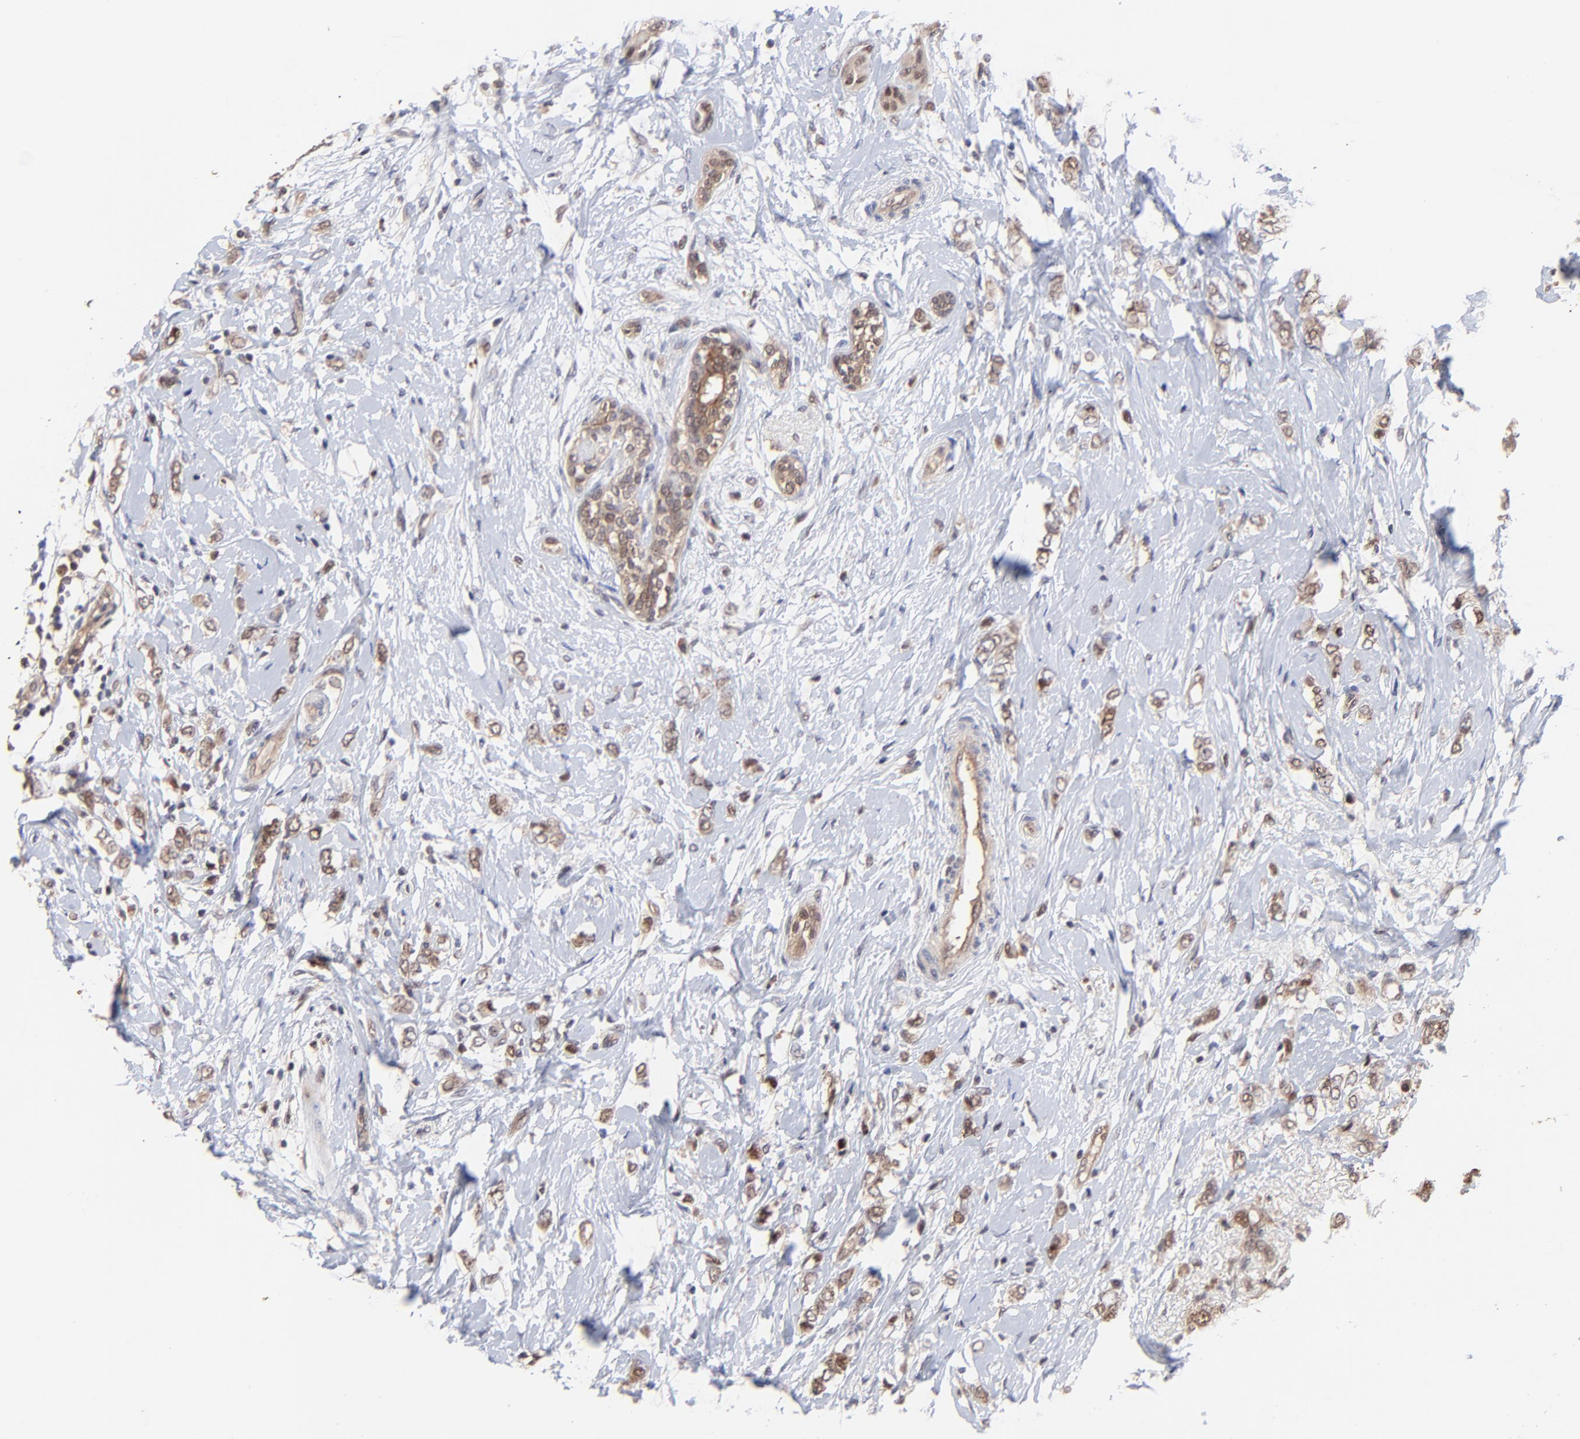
{"staining": {"intensity": "moderate", "quantity": ">75%", "location": "cytoplasmic/membranous,nuclear"}, "tissue": "breast cancer", "cell_type": "Tumor cells", "image_type": "cancer", "snomed": [{"axis": "morphology", "description": "Normal tissue, NOS"}, {"axis": "morphology", "description": "Lobular carcinoma"}, {"axis": "topography", "description": "Breast"}], "caption": "Immunohistochemistry (DAB) staining of human breast cancer (lobular carcinoma) displays moderate cytoplasmic/membranous and nuclear protein expression in approximately >75% of tumor cells.", "gene": "PSMA6", "patient": {"sex": "female", "age": 47}}